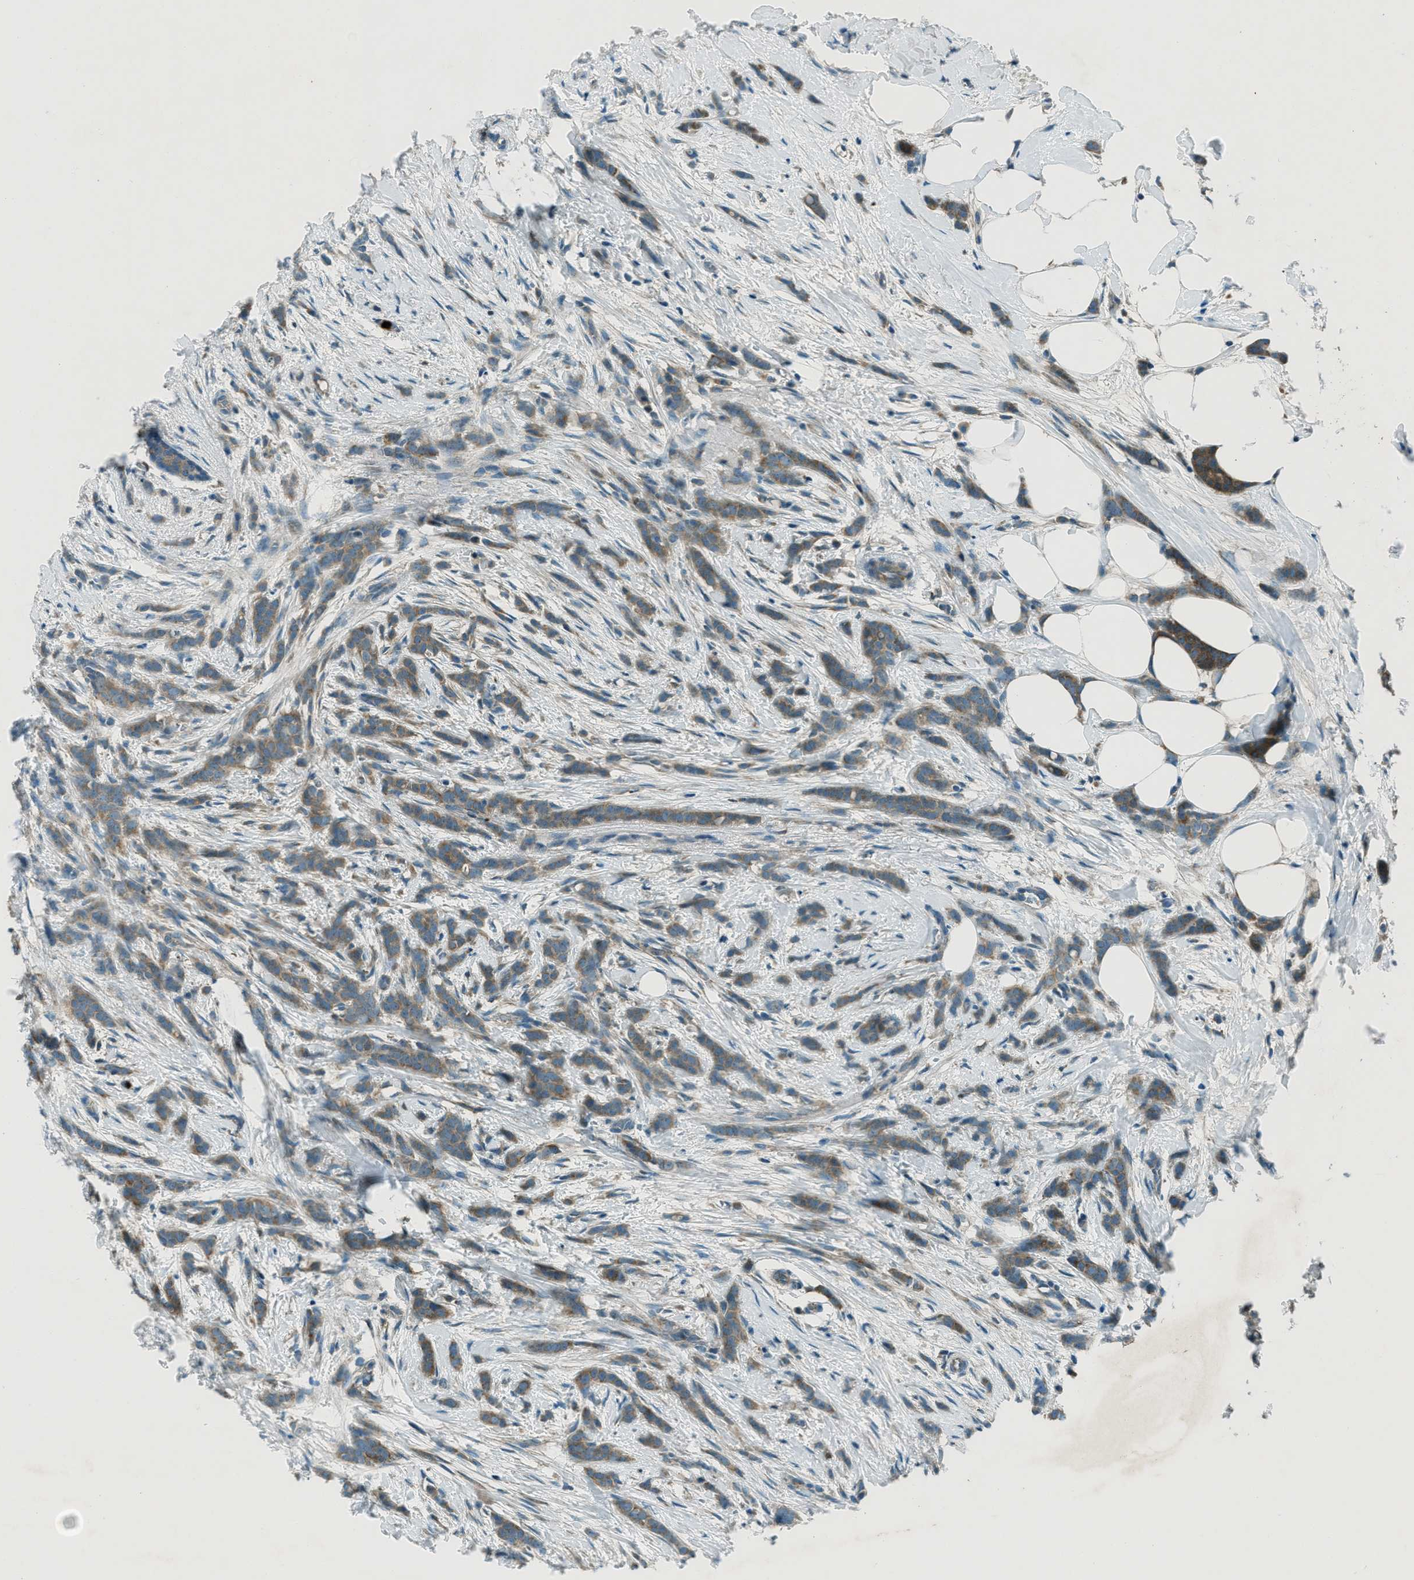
{"staining": {"intensity": "moderate", "quantity": ">75%", "location": "cytoplasmic/membranous"}, "tissue": "breast cancer", "cell_type": "Tumor cells", "image_type": "cancer", "snomed": [{"axis": "morphology", "description": "Lobular carcinoma, in situ"}, {"axis": "morphology", "description": "Lobular carcinoma"}, {"axis": "topography", "description": "Breast"}], "caption": "Immunohistochemical staining of human breast cancer demonstrates medium levels of moderate cytoplasmic/membranous protein expression in about >75% of tumor cells. The staining is performed using DAB brown chromogen to label protein expression. The nuclei are counter-stained blue using hematoxylin.", "gene": "FAR1", "patient": {"sex": "female", "age": 41}}